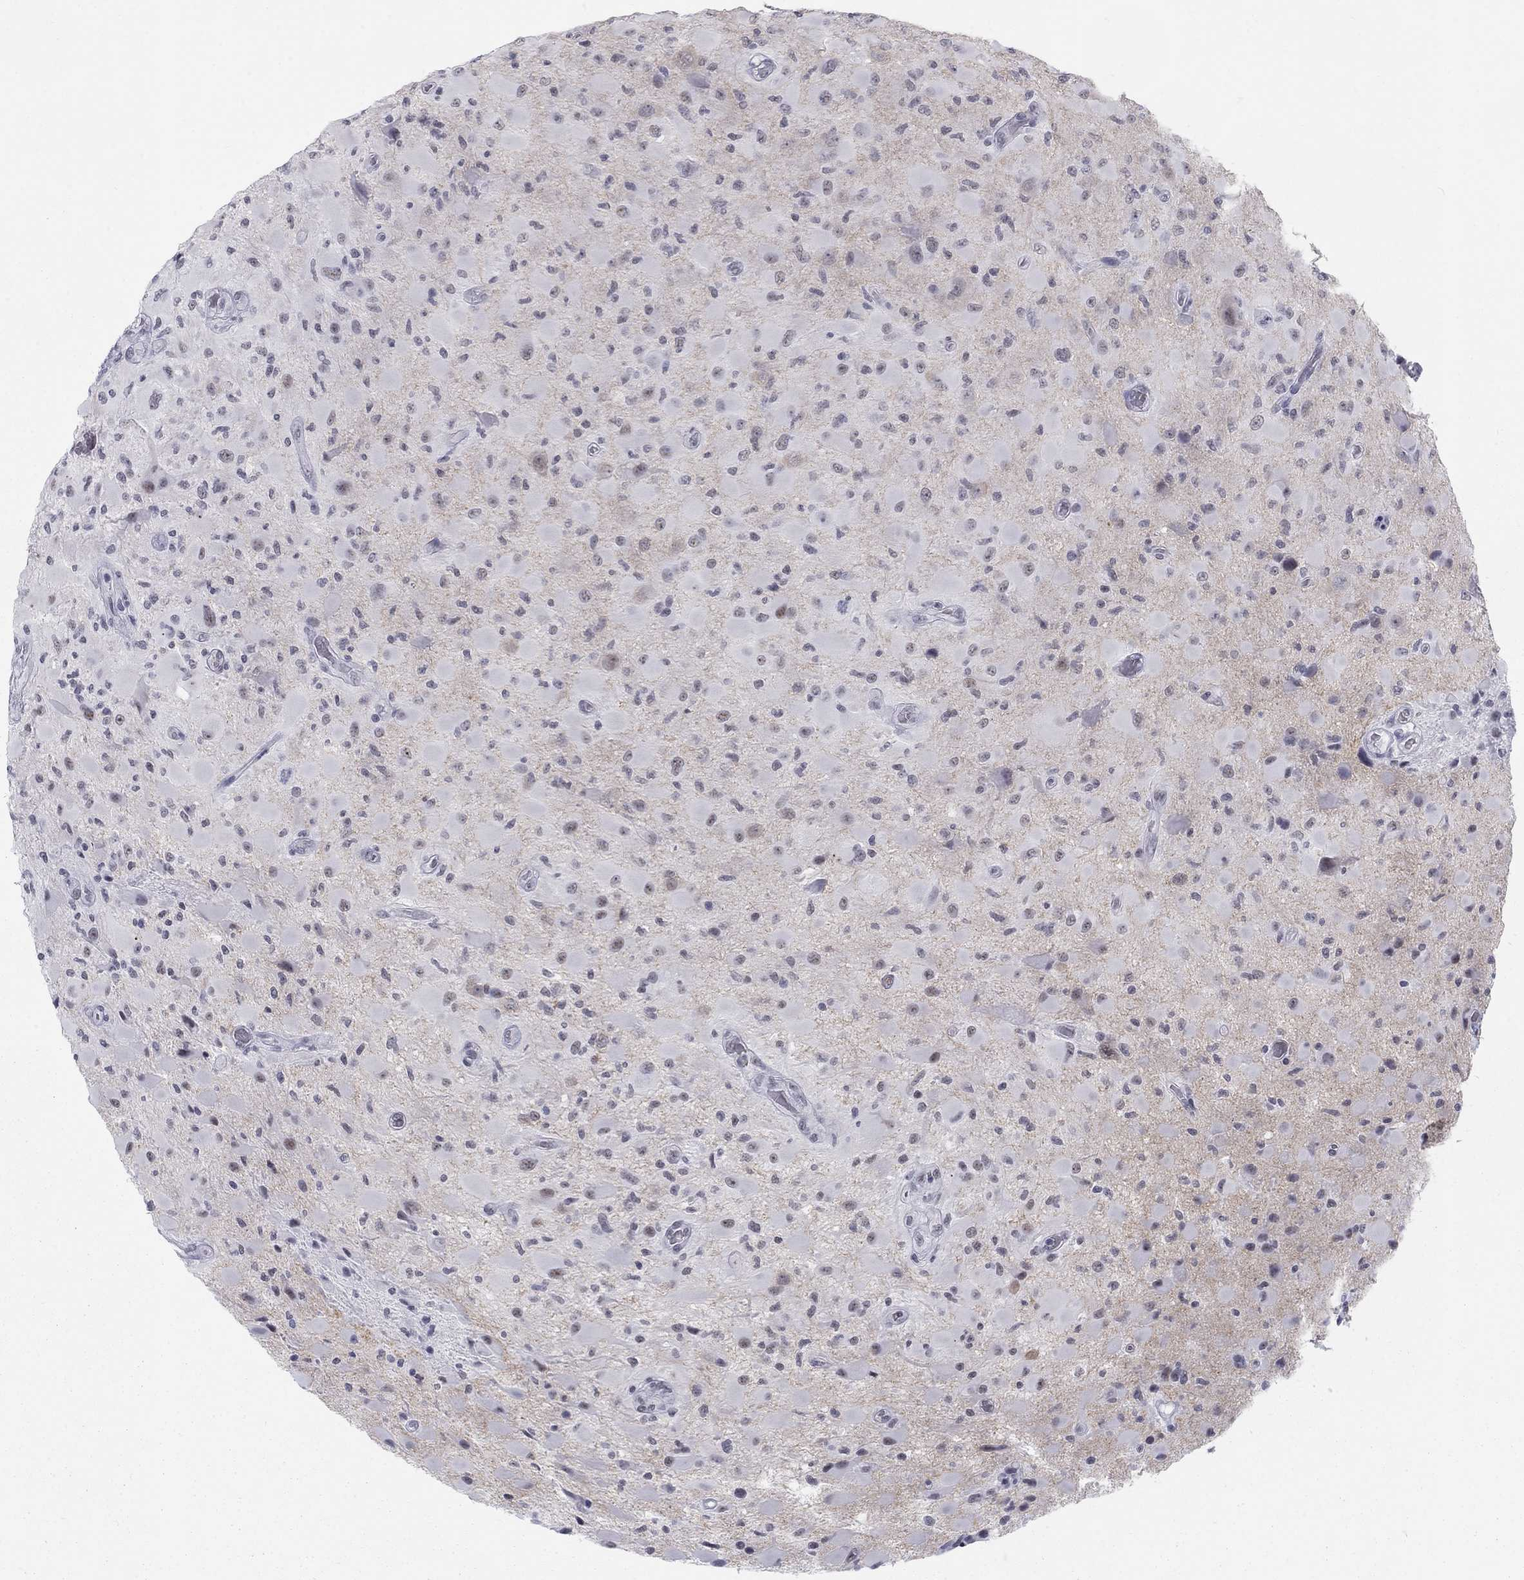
{"staining": {"intensity": "weak", "quantity": "<25%", "location": "nuclear"}, "tissue": "glioma", "cell_type": "Tumor cells", "image_type": "cancer", "snomed": [{"axis": "morphology", "description": "Glioma, malignant, High grade"}, {"axis": "topography", "description": "Cerebral cortex"}], "caption": "This is a image of immunohistochemistry staining of high-grade glioma (malignant), which shows no expression in tumor cells. Nuclei are stained in blue.", "gene": "DMTN", "patient": {"sex": "male", "age": 35}}